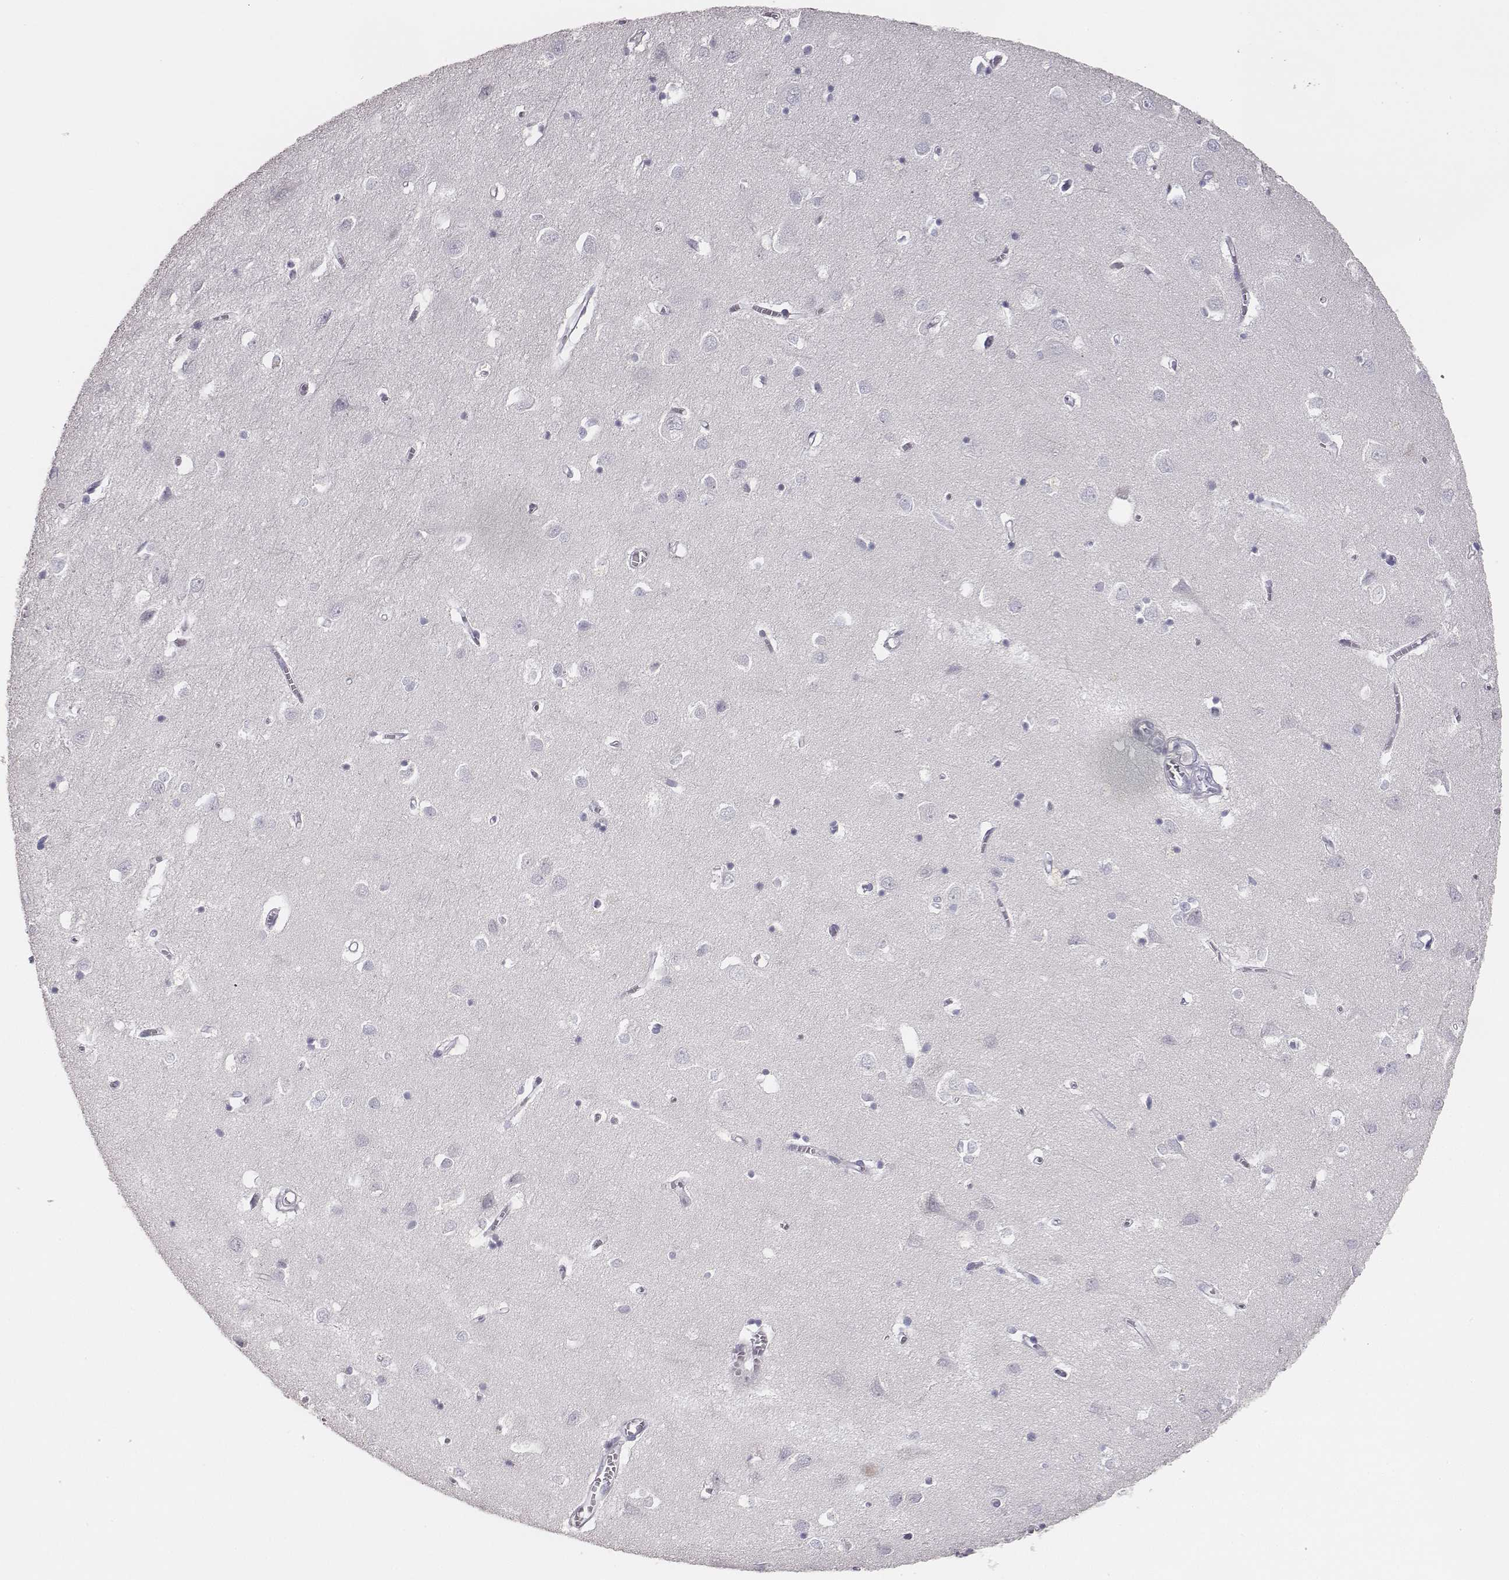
{"staining": {"intensity": "negative", "quantity": "none", "location": "none"}, "tissue": "cerebral cortex", "cell_type": "Endothelial cells", "image_type": "normal", "snomed": [{"axis": "morphology", "description": "Normal tissue, NOS"}, {"axis": "topography", "description": "Cerebral cortex"}], "caption": "The micrograph reveals no significant positivity in endothelial cells of cerebral cortex.", "gene": "MYH6", "patient": {"sex": "male", "age": 70}}